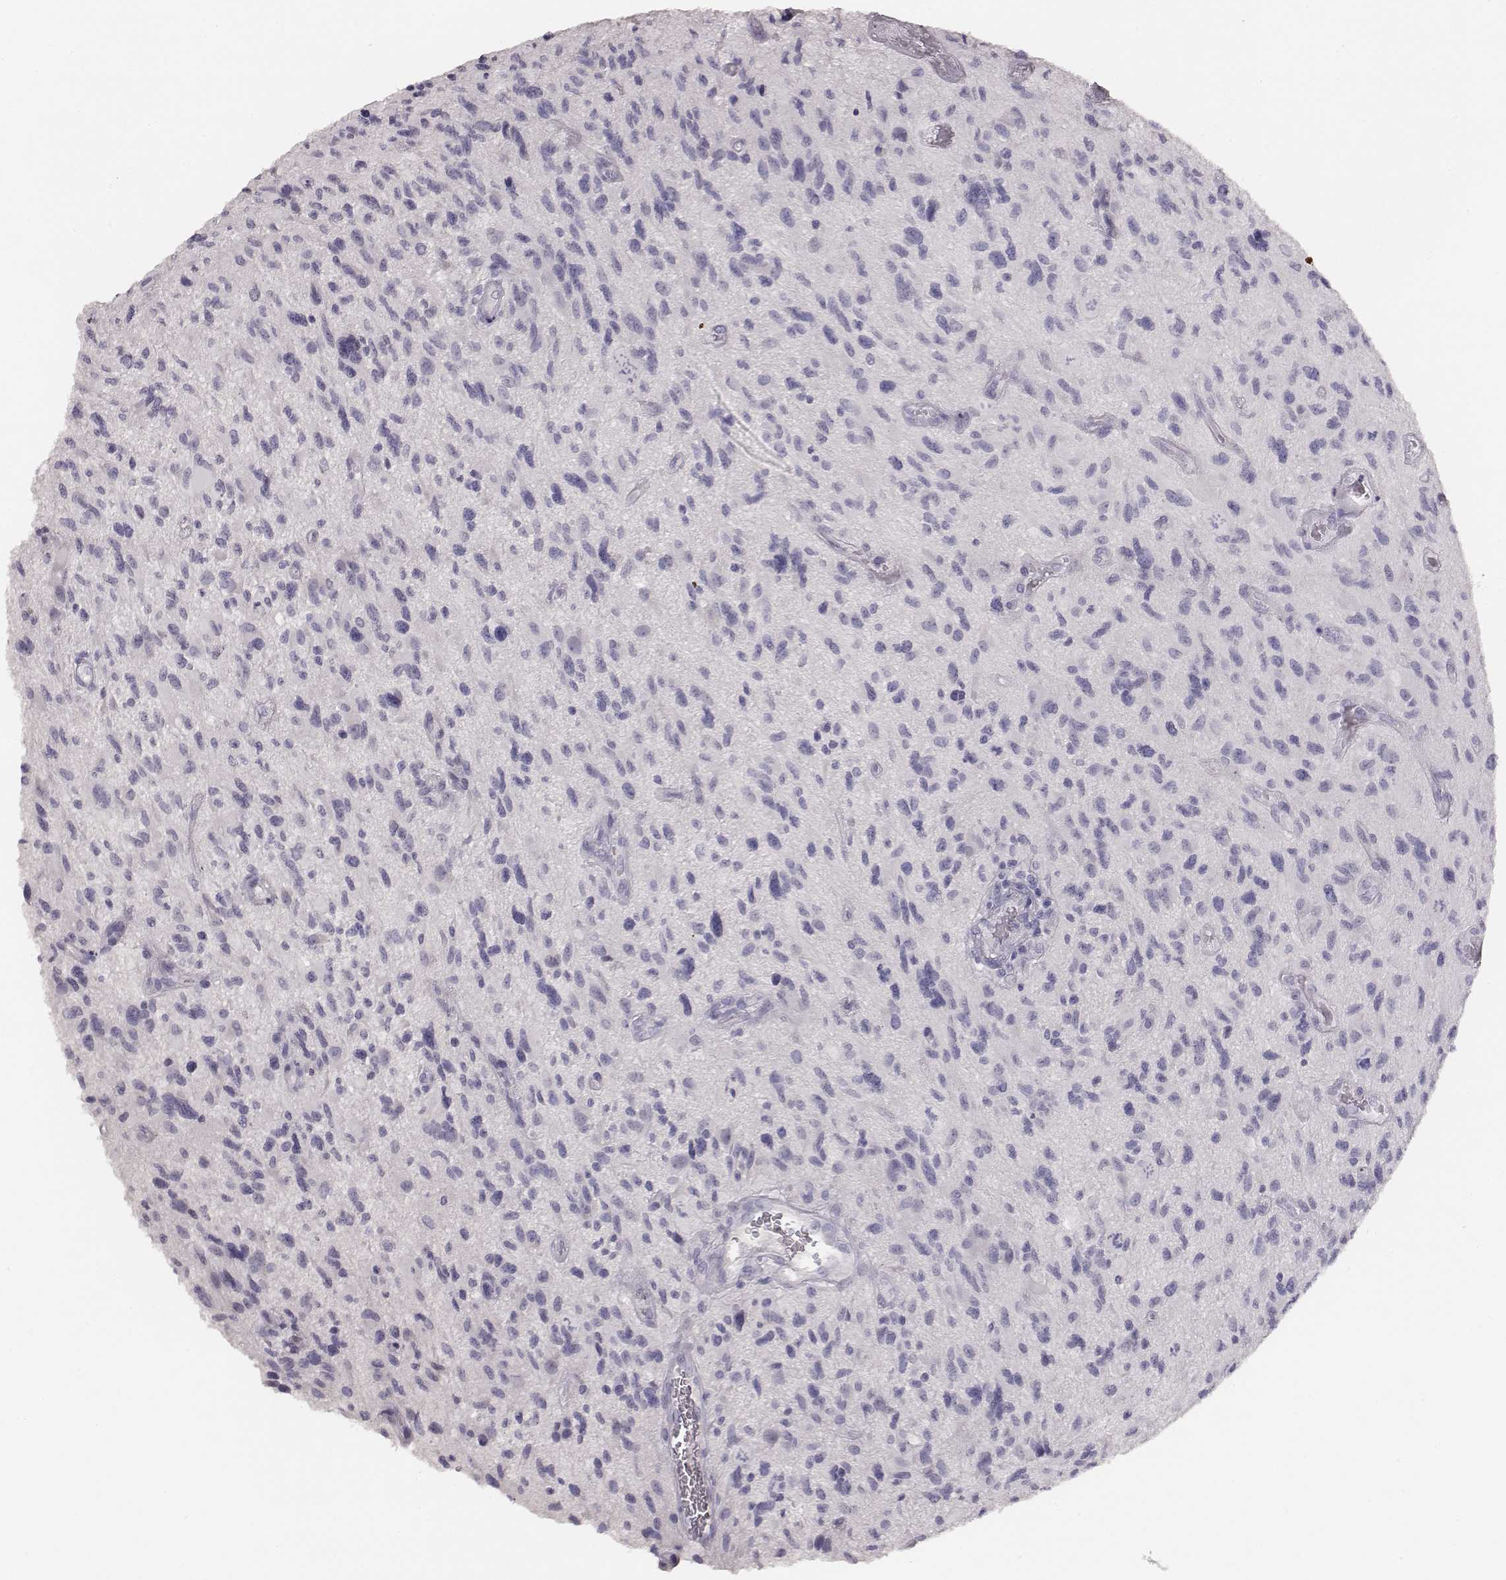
{"staining": {"intensity": "negative", "quantity": "none", "location": "none"}, "tissue": "glioma", "cell_type": "Tumor cells", "image_type": "cancer", "snomed": [{"axis": "morphology", "description": "Glioma, malignant, NOS"}, {"axis": "morphology", "description": "Glioma, malignant, High grade"}, {"axis": "topography", "description": "Brain"}], "caption": "DAB immunohistochemical staining of human malignant glioma (high-grade) demonstrates no significant expression in tumor cells.", "gene": "MYH6", "patient": {"sex": "female", "age": 71}}